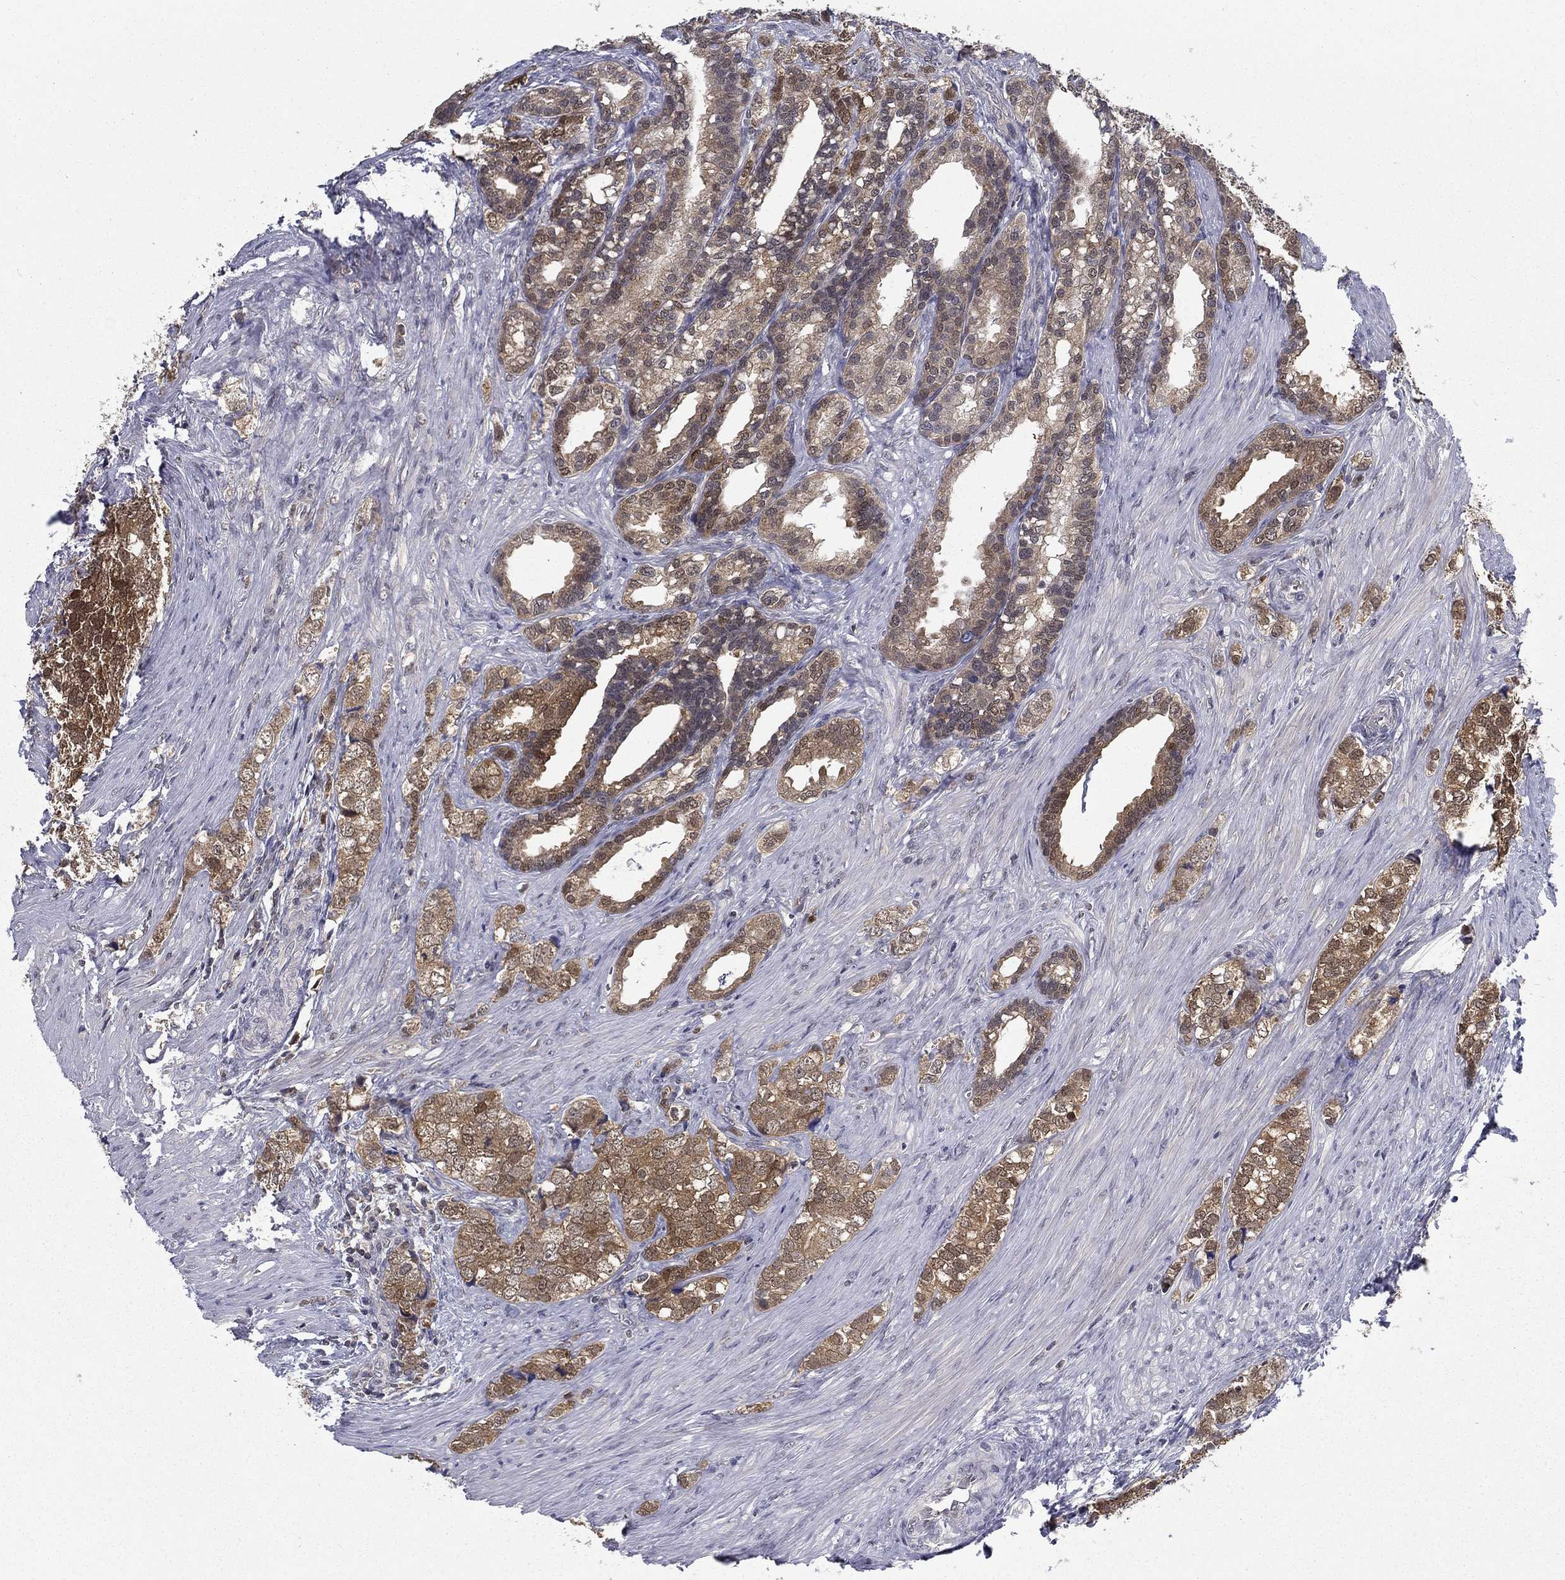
{"staining": {"intensity": "moderate", "quantity": "25%-75%", "location": "cytoplasmic/membranous,nuclear"}, "tissue": "prostate cancer", "cell_type": "Tumor cells", "image_type": "cancer", "snomed": [{"axis": "morphology", "description": "Adenocarcinoma, NOS"}, {"axis": "topography", "description": "Prostate and seminal vesicle, NOS"}], "caption": "Immunohistochemical staining of human adenocarcinoma (prostate) demonstrates moderate cytoplasmic/membranous and nuclear protein positivity in approximately 25%-75% of tumor cells.", "gene": "NIT2", "patient": {"sex": "male", "age": 63}}